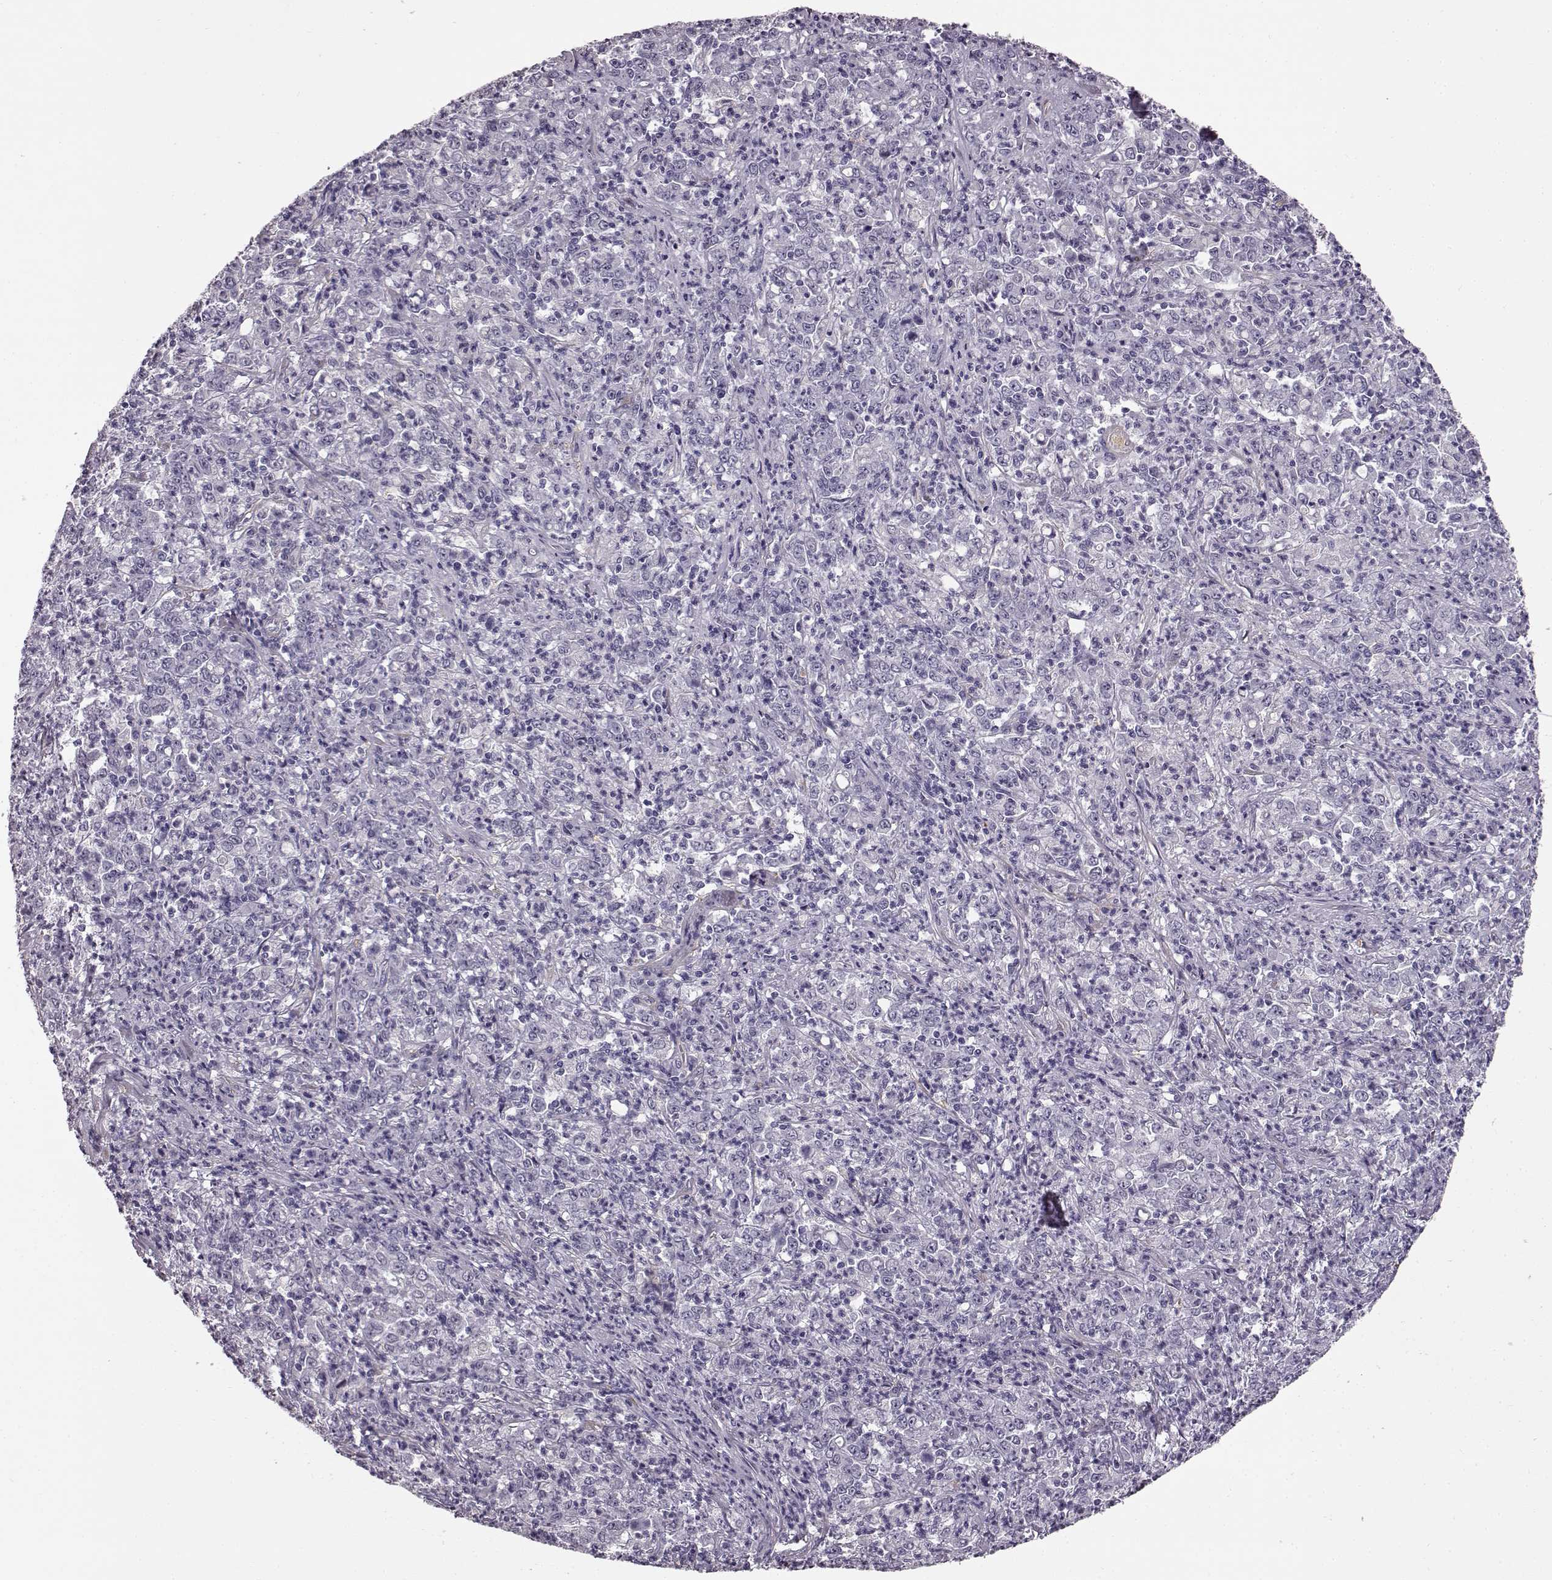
{"staining": {"intensity": "negative", "quantity": "none", "location": "none"}, "tissue": "stomach cancer", "cell_type": "Tumor cells", "image_type": "cancer", "snomed": [{"axis": "morphology", "description": "Adenocarcinoma, NOS"}, {"axis": "topography", "description": "Stomach, lower"}], "caption": "Human adenocarcinoma (stomach) stained for a protein using immunohistochemistry shows no positivity in tumor cells.", "gene": "TRIM69", "patient": {"sex": "female", "age": 71}}